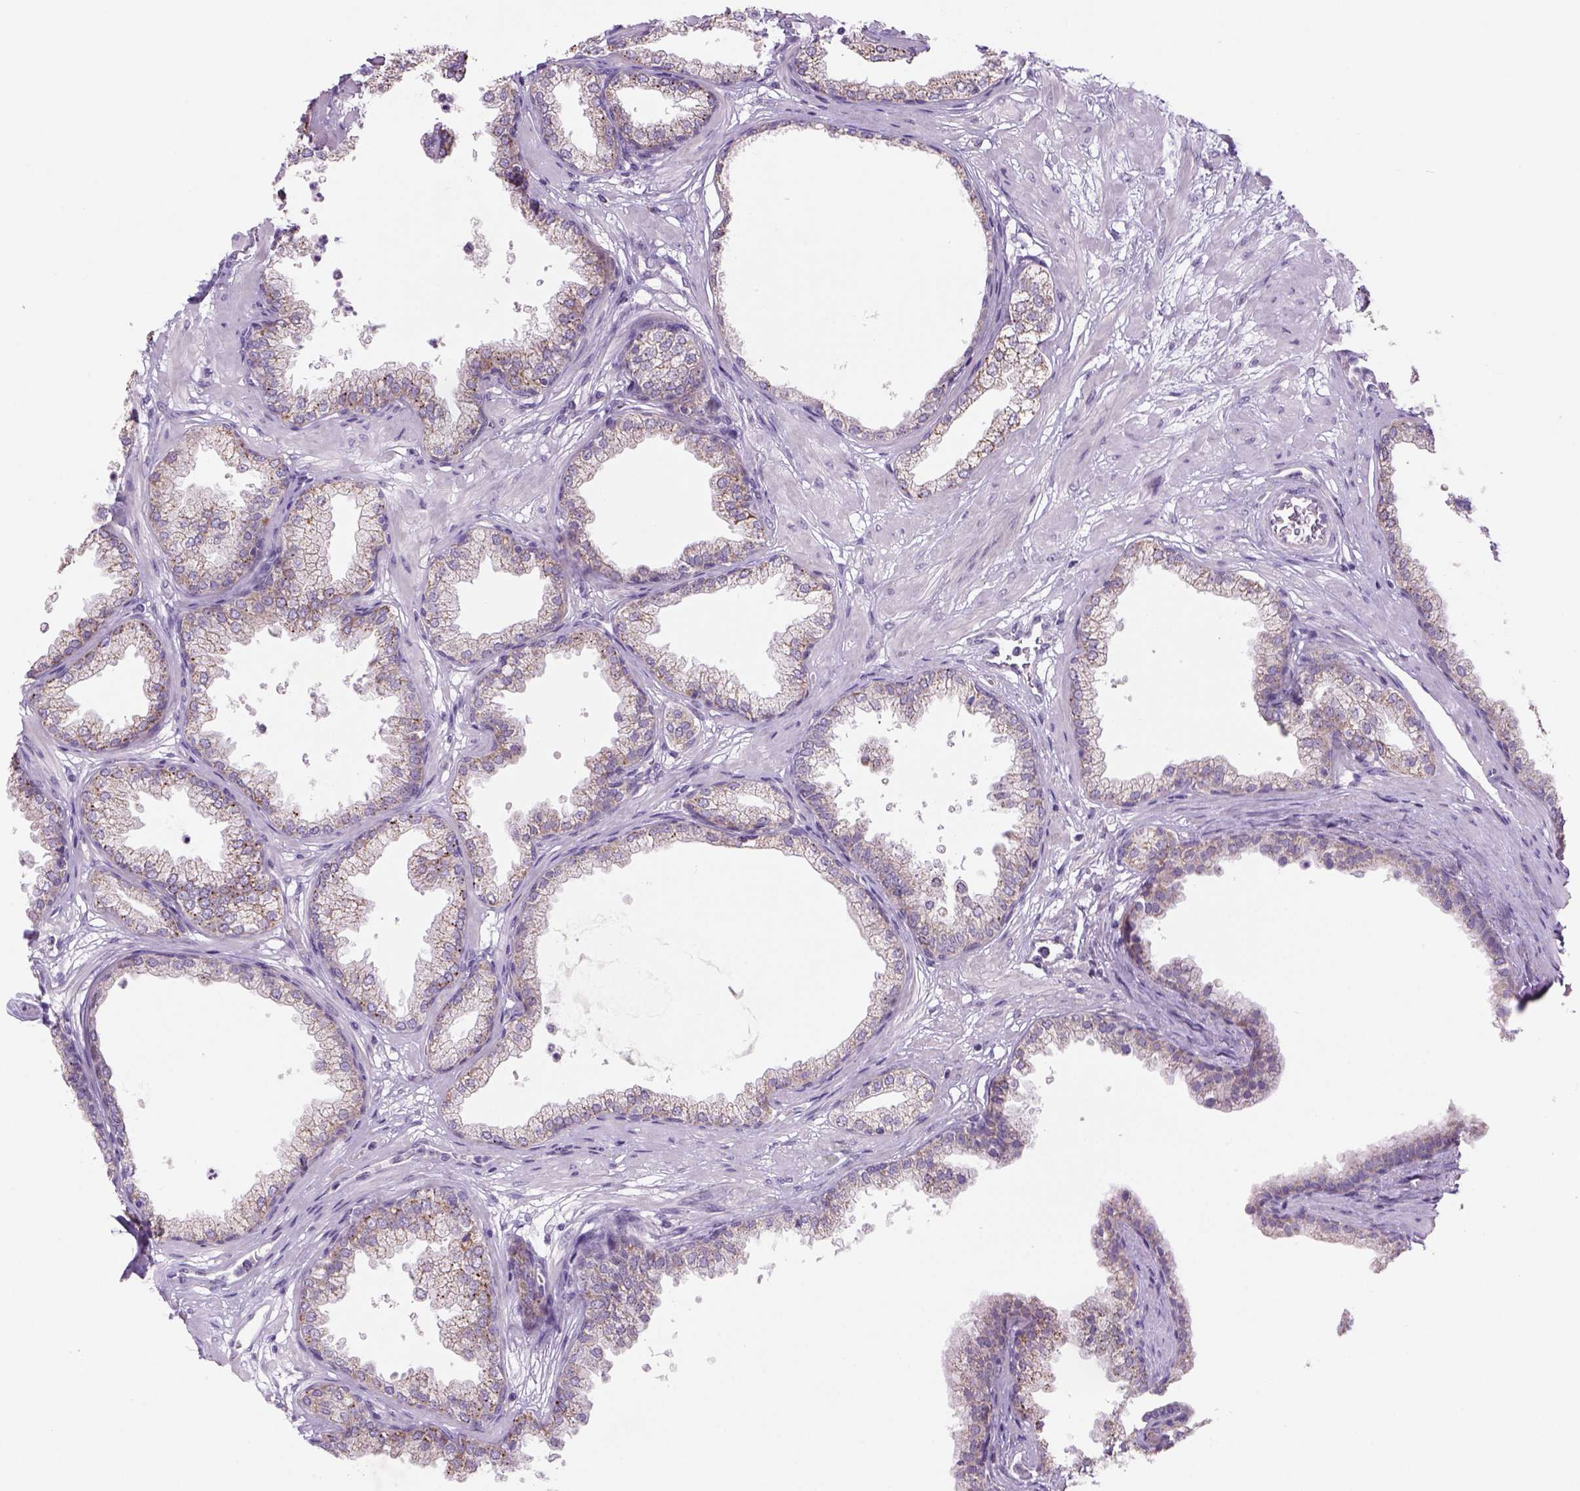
{"staining": {"intensity": "moderate", "quantity": "<25%", "location": "cytoplasmic/membranous"}, "tissue": "prostate", "cell_type": "Glandular cells", "image_type": "normal", "snomed": [{"axis": "morphology", "description": "Normal tissue, NOS"}, {"axis": "topography", "description": "Prostate"}], "caption": "The image demonstrates a brown stain indicating the presence of a protein in the cytoplasmic/membranous of glandular cells in prostate. The staining was performed using DAB (3,3'-diaminobenzidine) to visualize the protein expression in brown, while the nuclei were stained in blue with hematoxylin (Magnification: 20x).", "gene": "ADGRV1", "patient": {"sex": "male", "age": 37}}